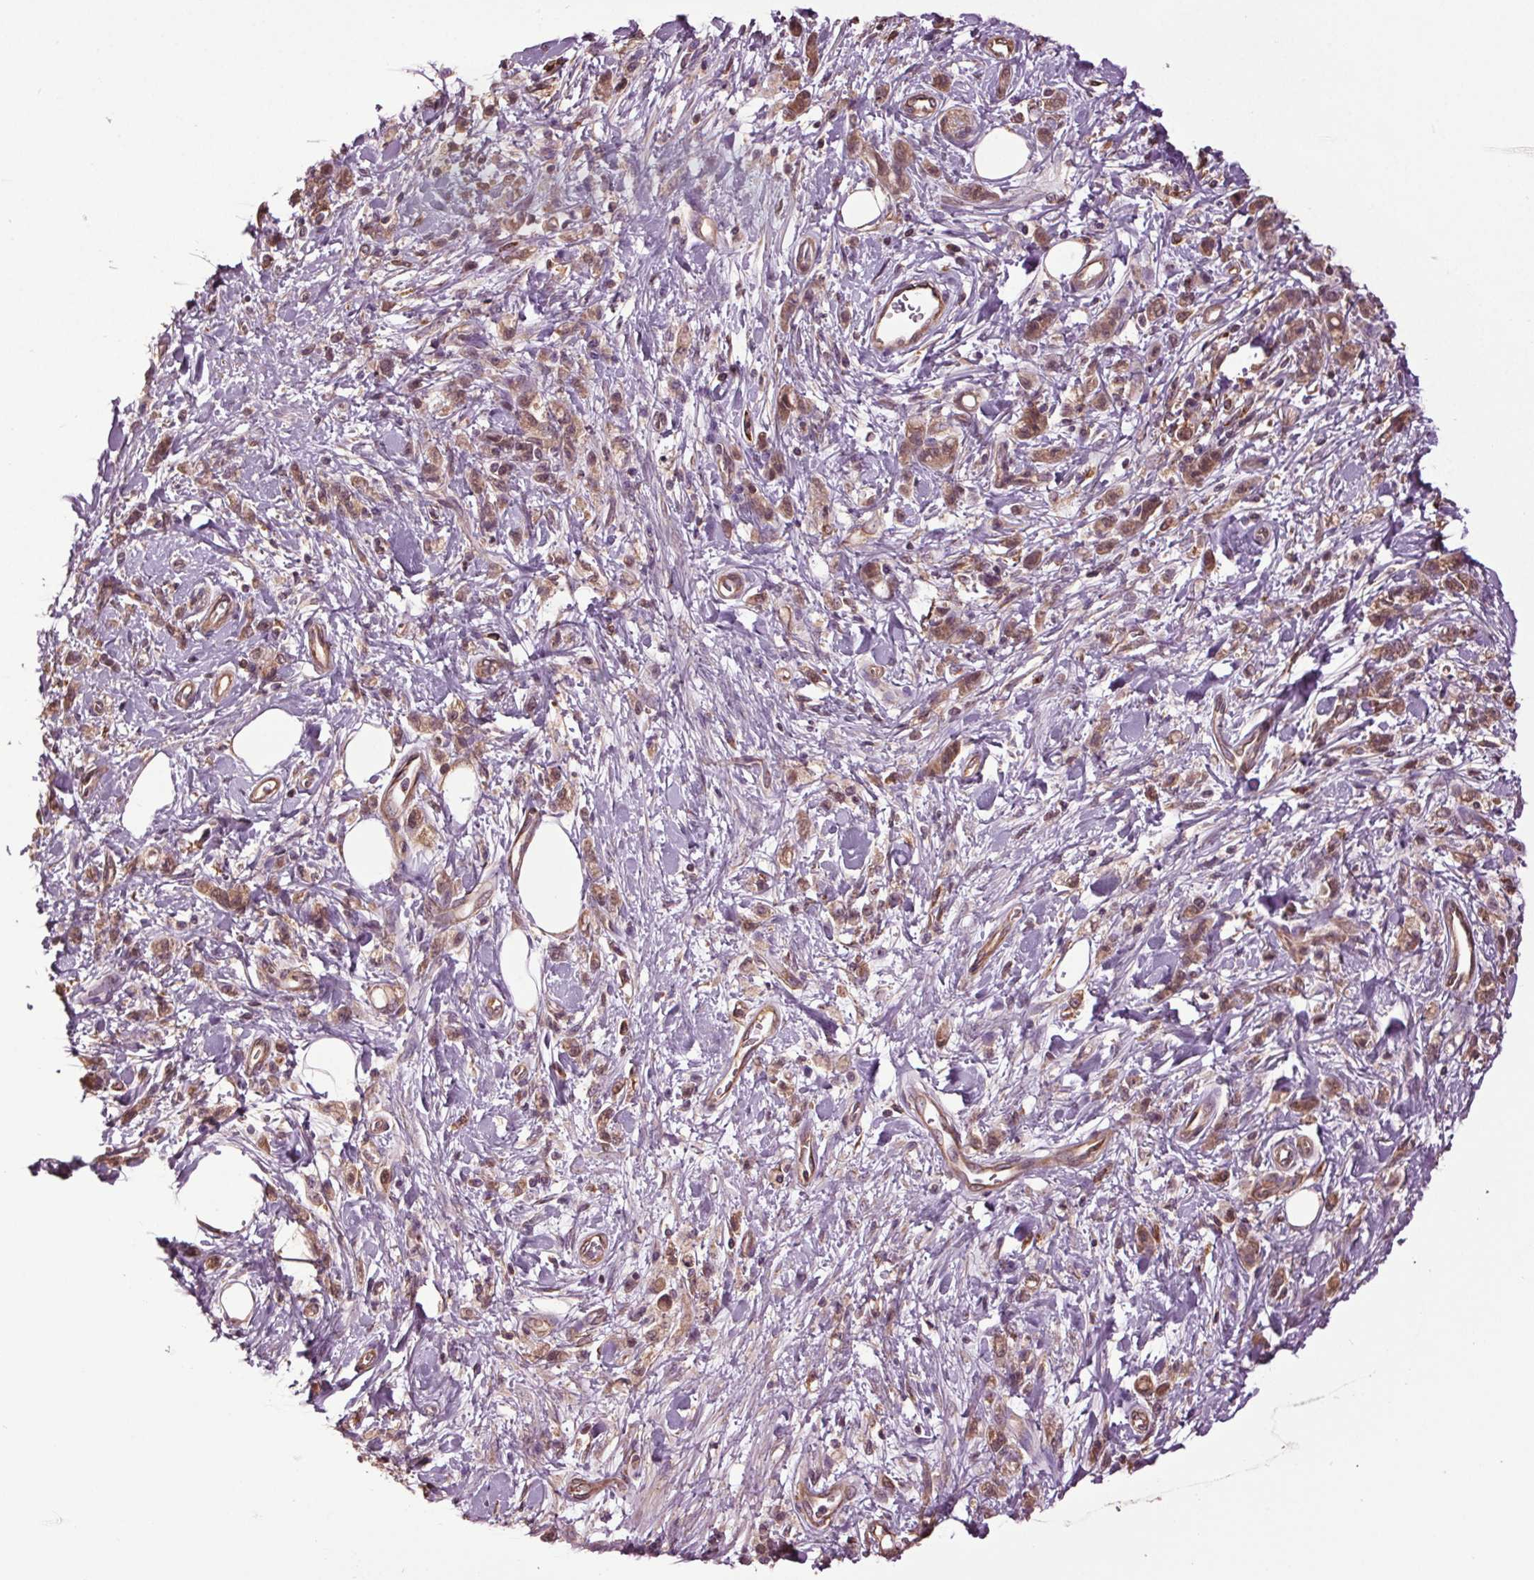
{"staining": {"intensity": "moderate", "quantity": ">75%", "location": "cytoplasmic/membranous"}, "tissue": "stomach cancer", "cell_type": "Tumor cells", "image_type": "cancer", "snomed": [{"axis": "morphology", "description": "Adenocarcinoma, NOS"}, {"axis": "topography", "description": "Stomach"}], "caption": "Moderate cytoplasmic/membranous positivity is seen in about >75% of tumor cells in stomach cancer.", "gene": "RNPEP", "patient": {"sex": "male", "age": 77}}